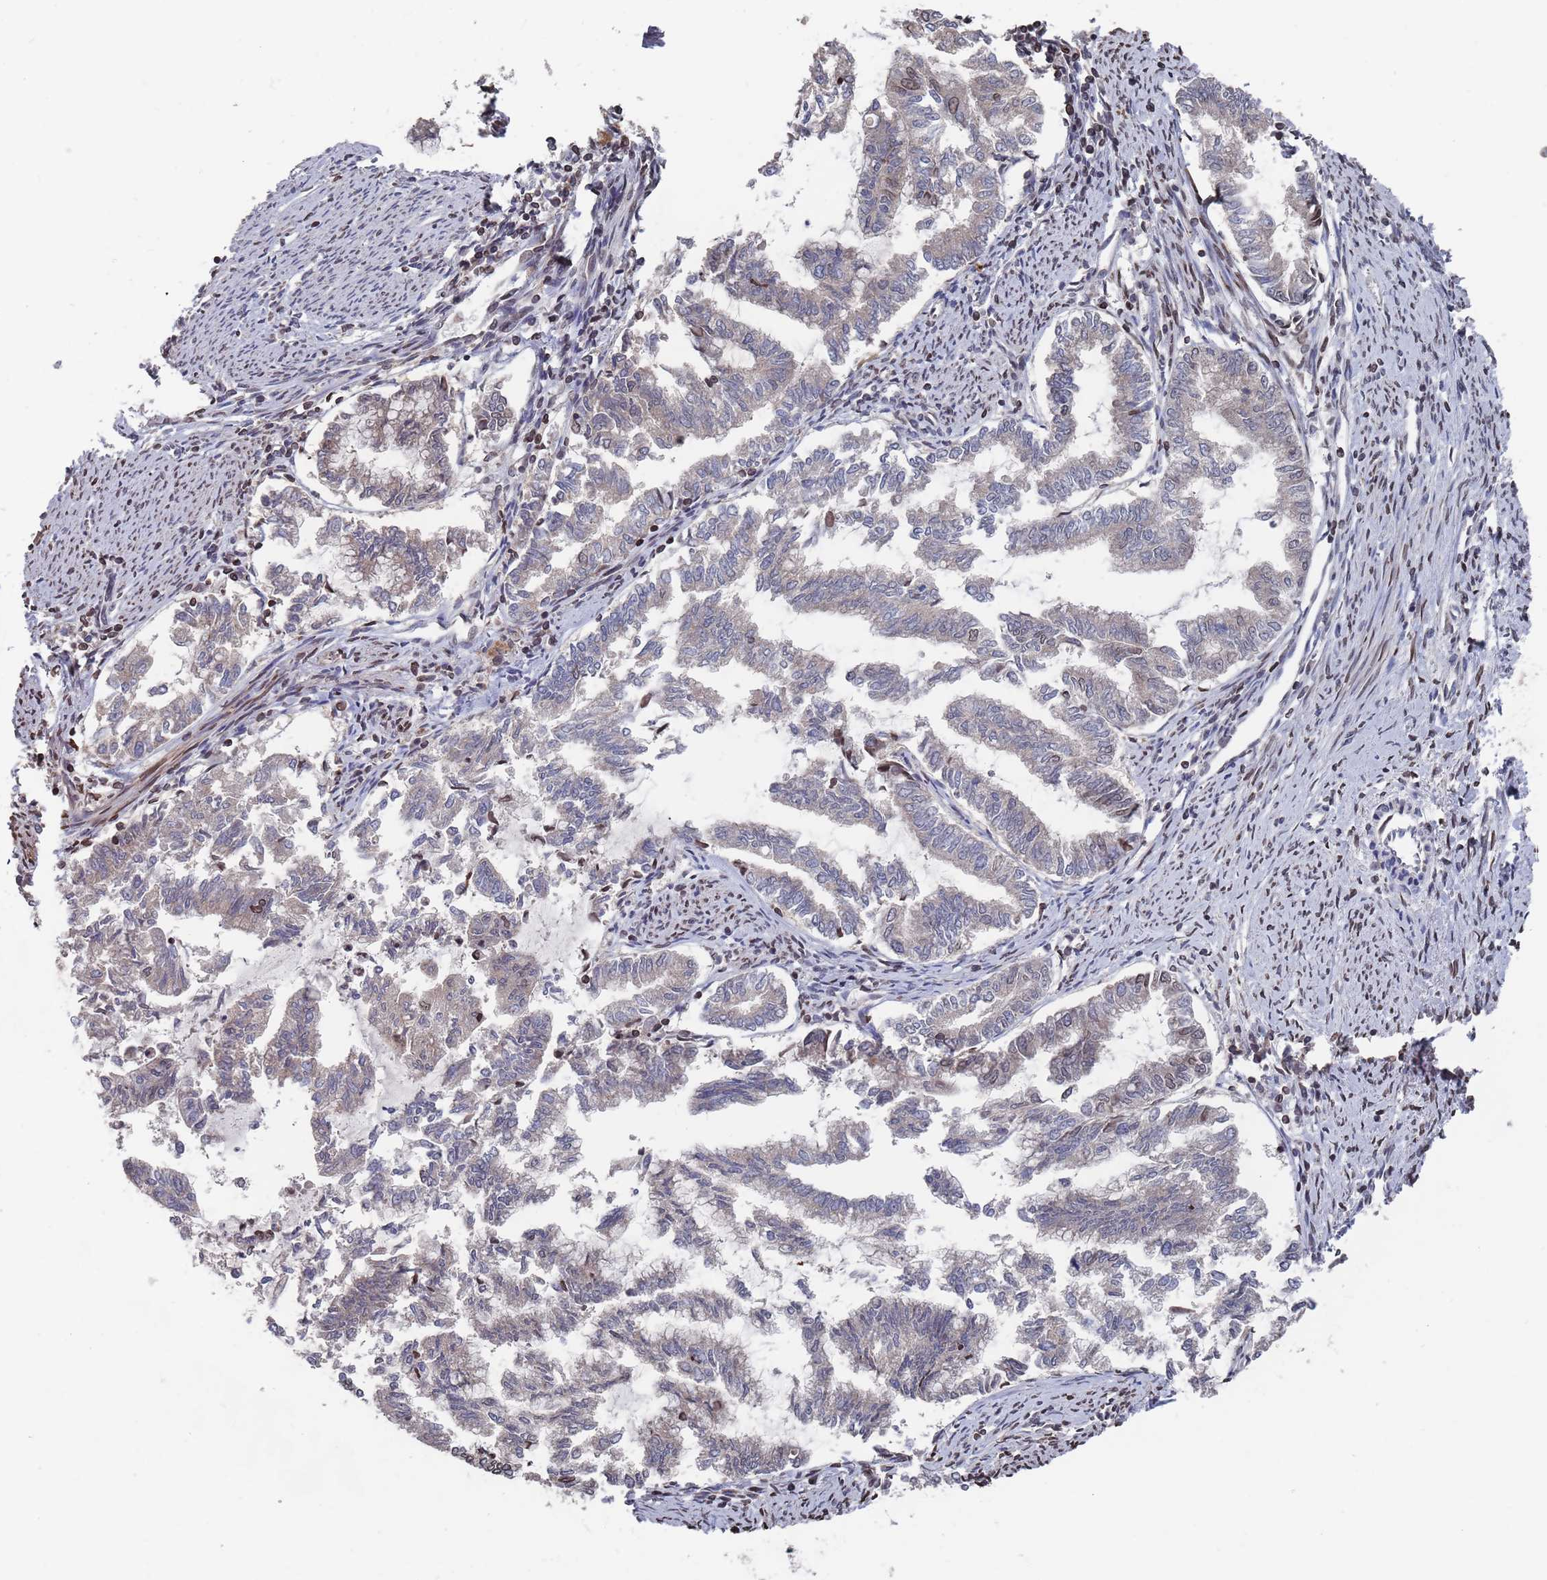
{"staining": {"intensity": "moderate", "quantity": "<25%", "location": "cytoplasmic/membranous,nuclear"}, "tissue": "endometrial cancer", "cell_type": "Tumor cells", "image_type": "cancer", "snomed": [{"axis": "morphology", "description": "Adenocarcinoma, NOS"}, {"axis": "topography", "description": "Endometrium"}], "caption": "High-power microscopy captured an immunohistochemistry histopathology image of endometrial cancer (adenocarcinoma), revealing moderate cytoplasmic/membranous and nuclear expression in approximately <25% of tumor cells.", "gene": "SDHAF3", "patient": {"sex": "female", "age": 79}}